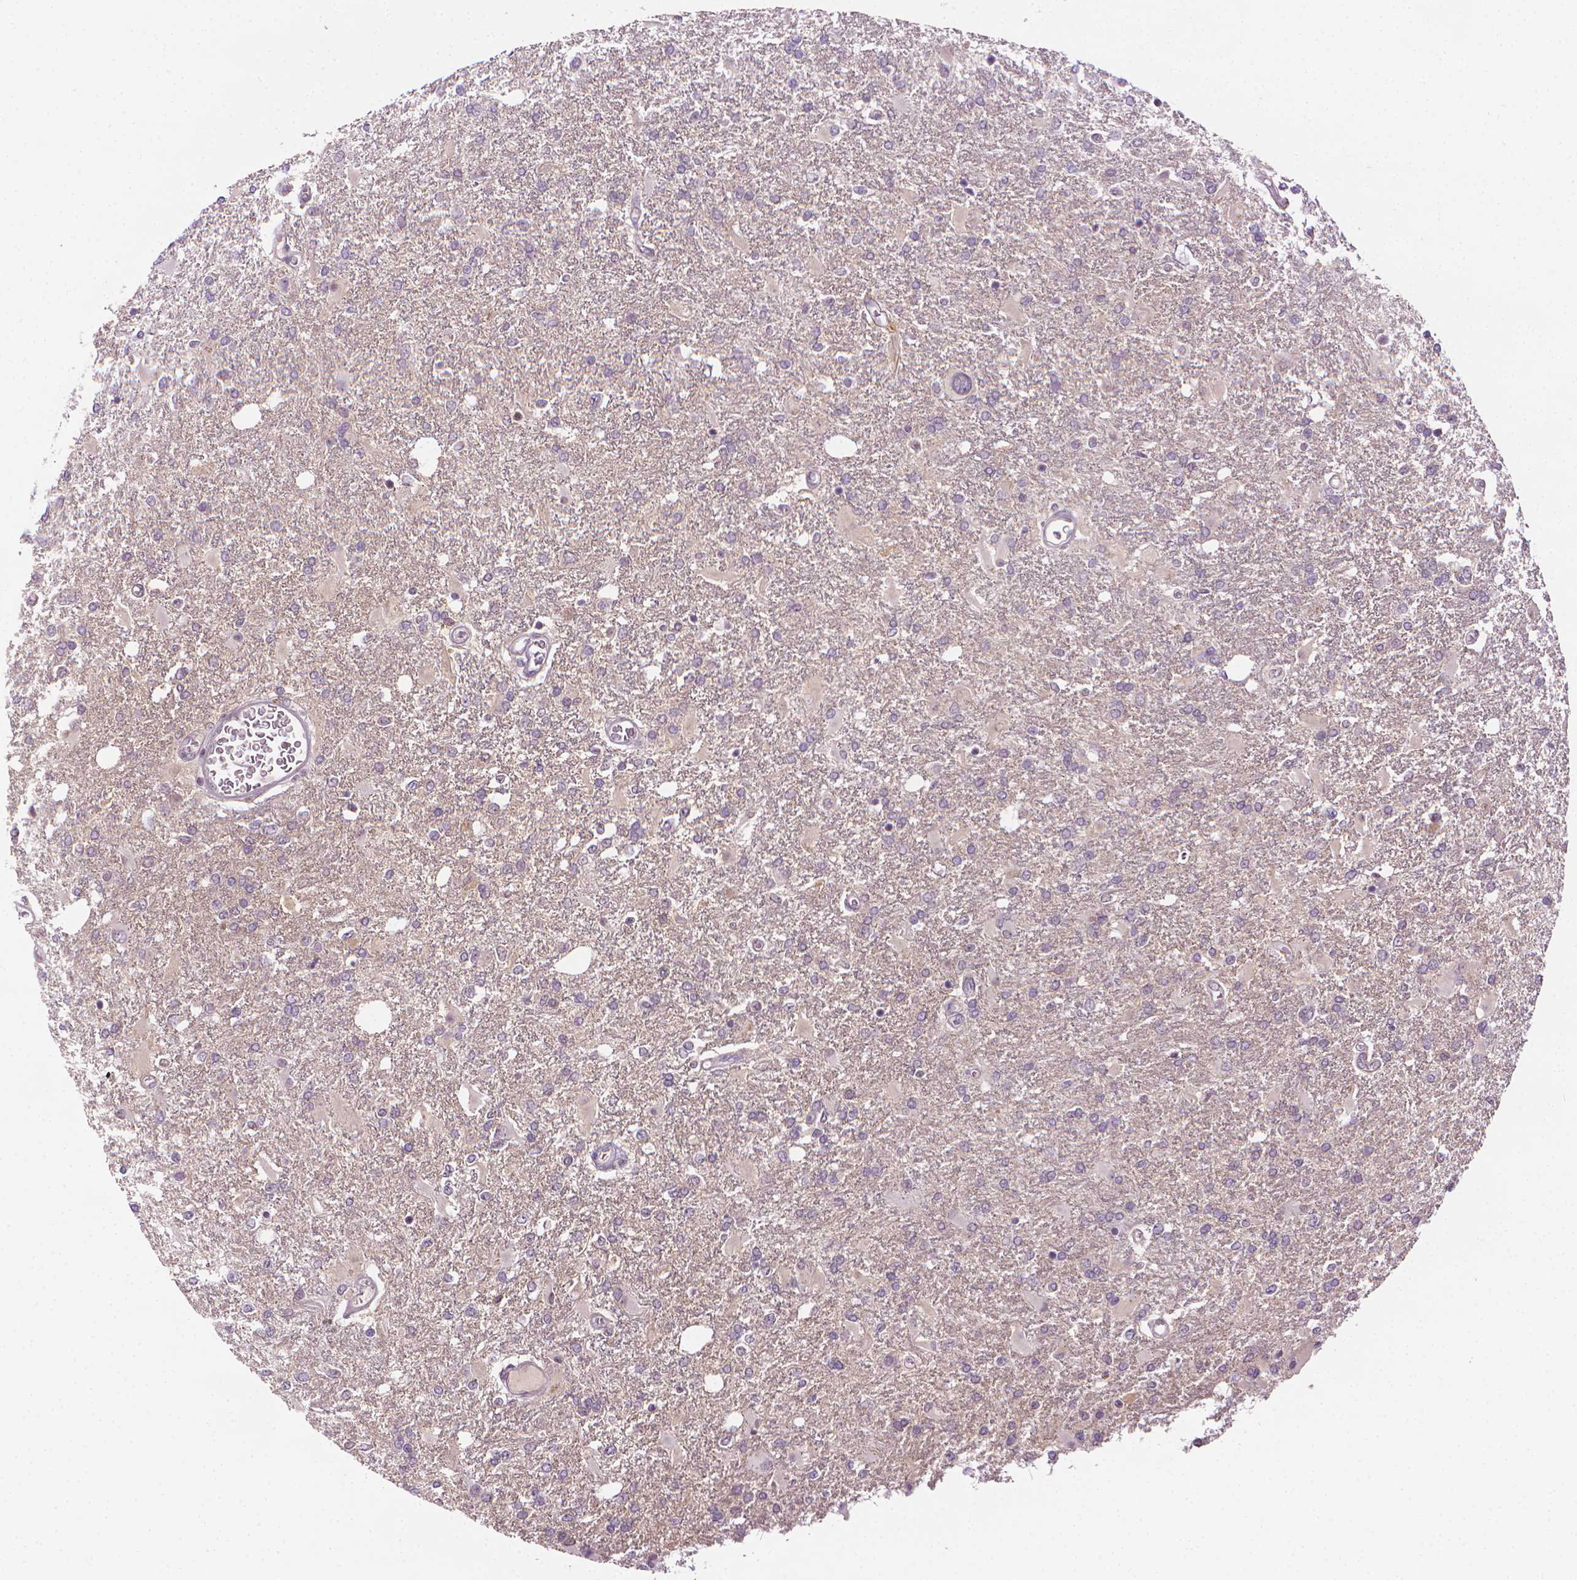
{"staining": {"intensity": "negative", "quantity": "none", "location": "none"}, "tissue": "glioma", "cell_type": "Tumor cells", "image_type": "cancer", "snomed": [{"axis": "morphology", "description": "Glioma, malignant, High grade"}, {"axis": "topography", "description": "Cerebral cortex"}], "caption": "This image is of malignant glioma (high-grade) stained with immunohistochemistry to label a protein in brown with the nuclei are counter-stained blue. There is no expression in tumor cells.", "gene": "NCAN", "patient": {"sex": "male", "age": 79}}